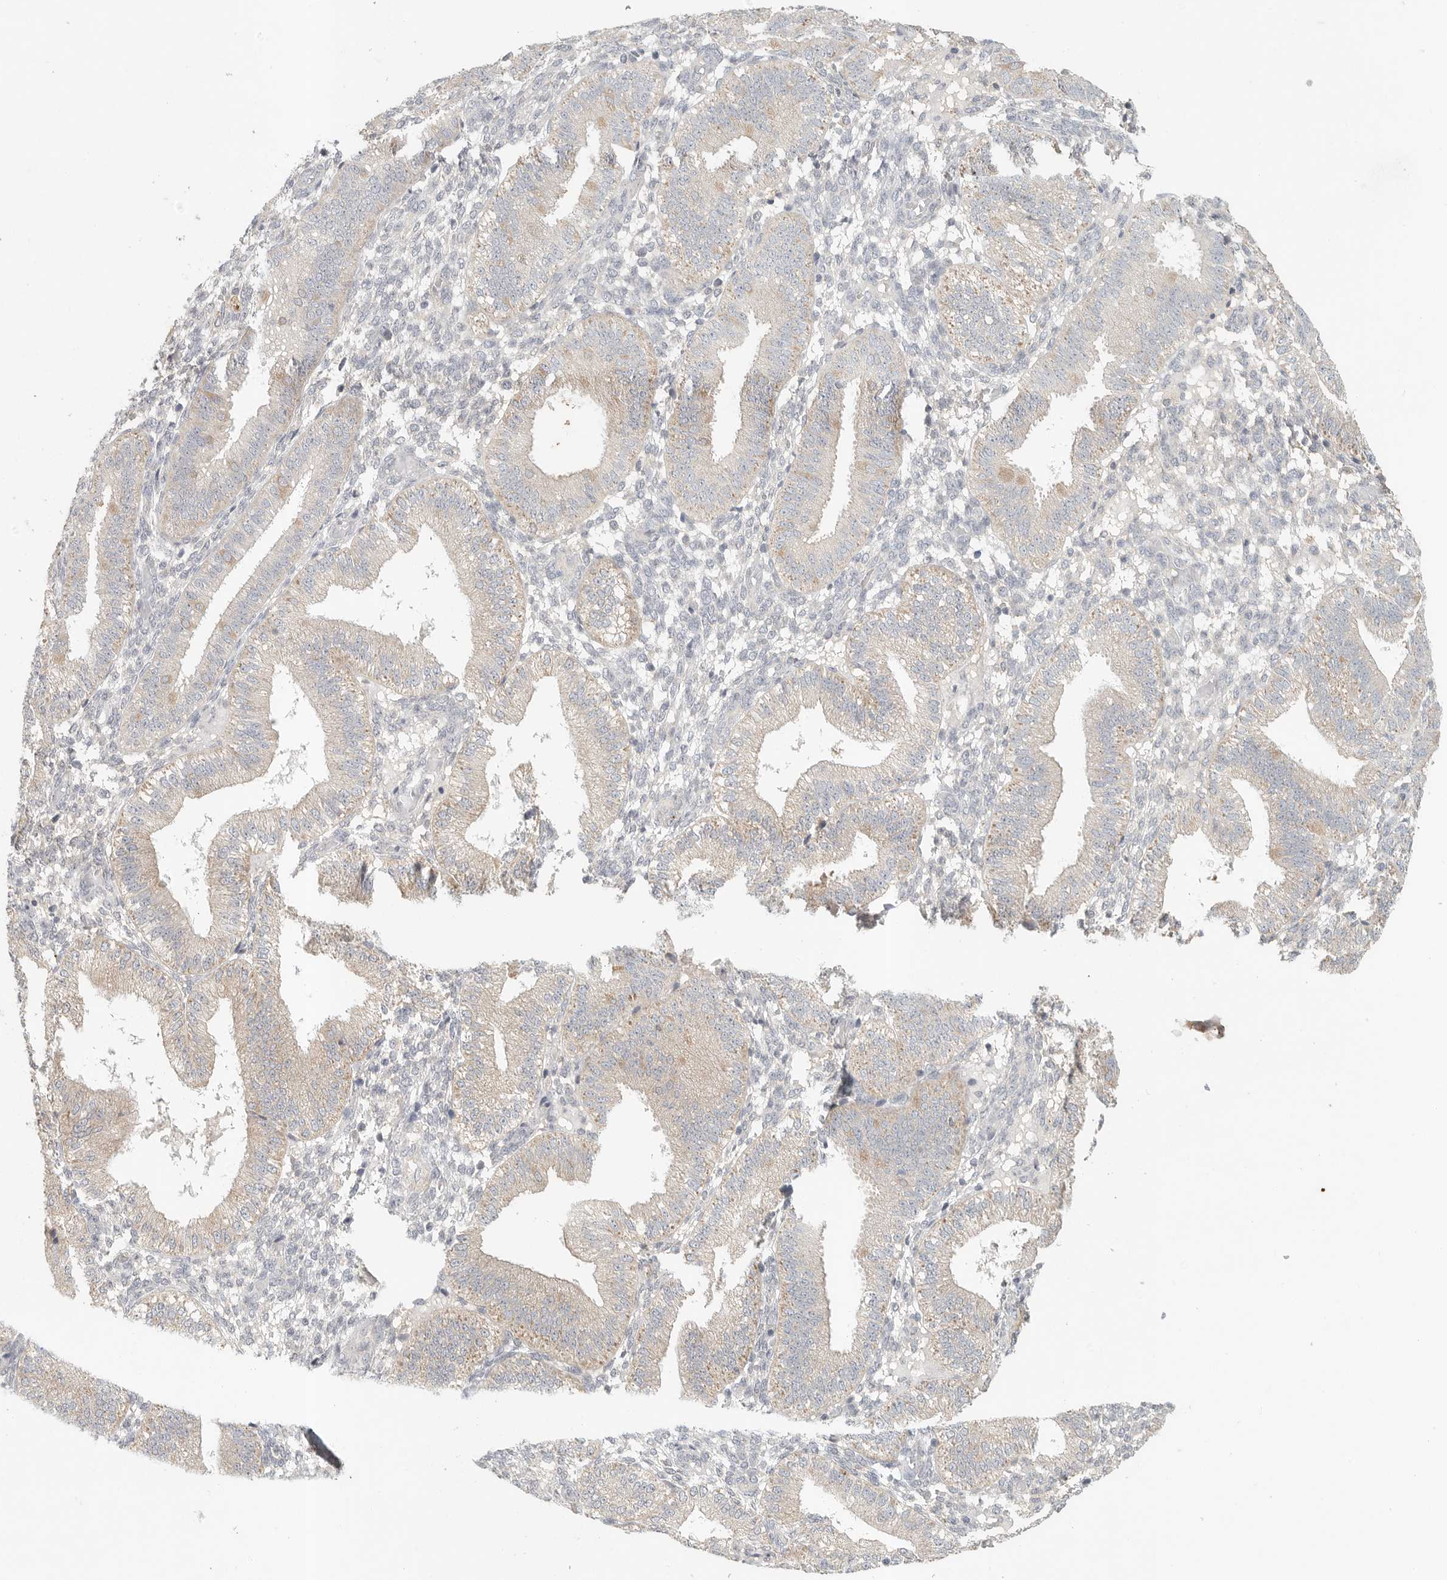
{"staining": {"intensity": "negative", "quantity": "none", "location": "none"}, "tissue": "endometrium", "cell_type": "Cells in endometrial stroma", "image_type": "normal", "snomed": [{"axis": "morphology", "description": "Normal tissue, NOS"}, {"axis": "topography", "description": "Endometrium"}], "caption": "A high-resolution micrograph shows IHC staining of unremarkable endometrium, which exhibits no significant staining in cells in endometrial stroma. The staining was performed using DAB (3,3'-diaminobenzidine) to visualize the protein expression in brown, while the nuclei were stained in blue with hematoxylin (Magnification: 20x).", "gene": "SLC25A36", "patient": {"sex": "female", "age": 39}}